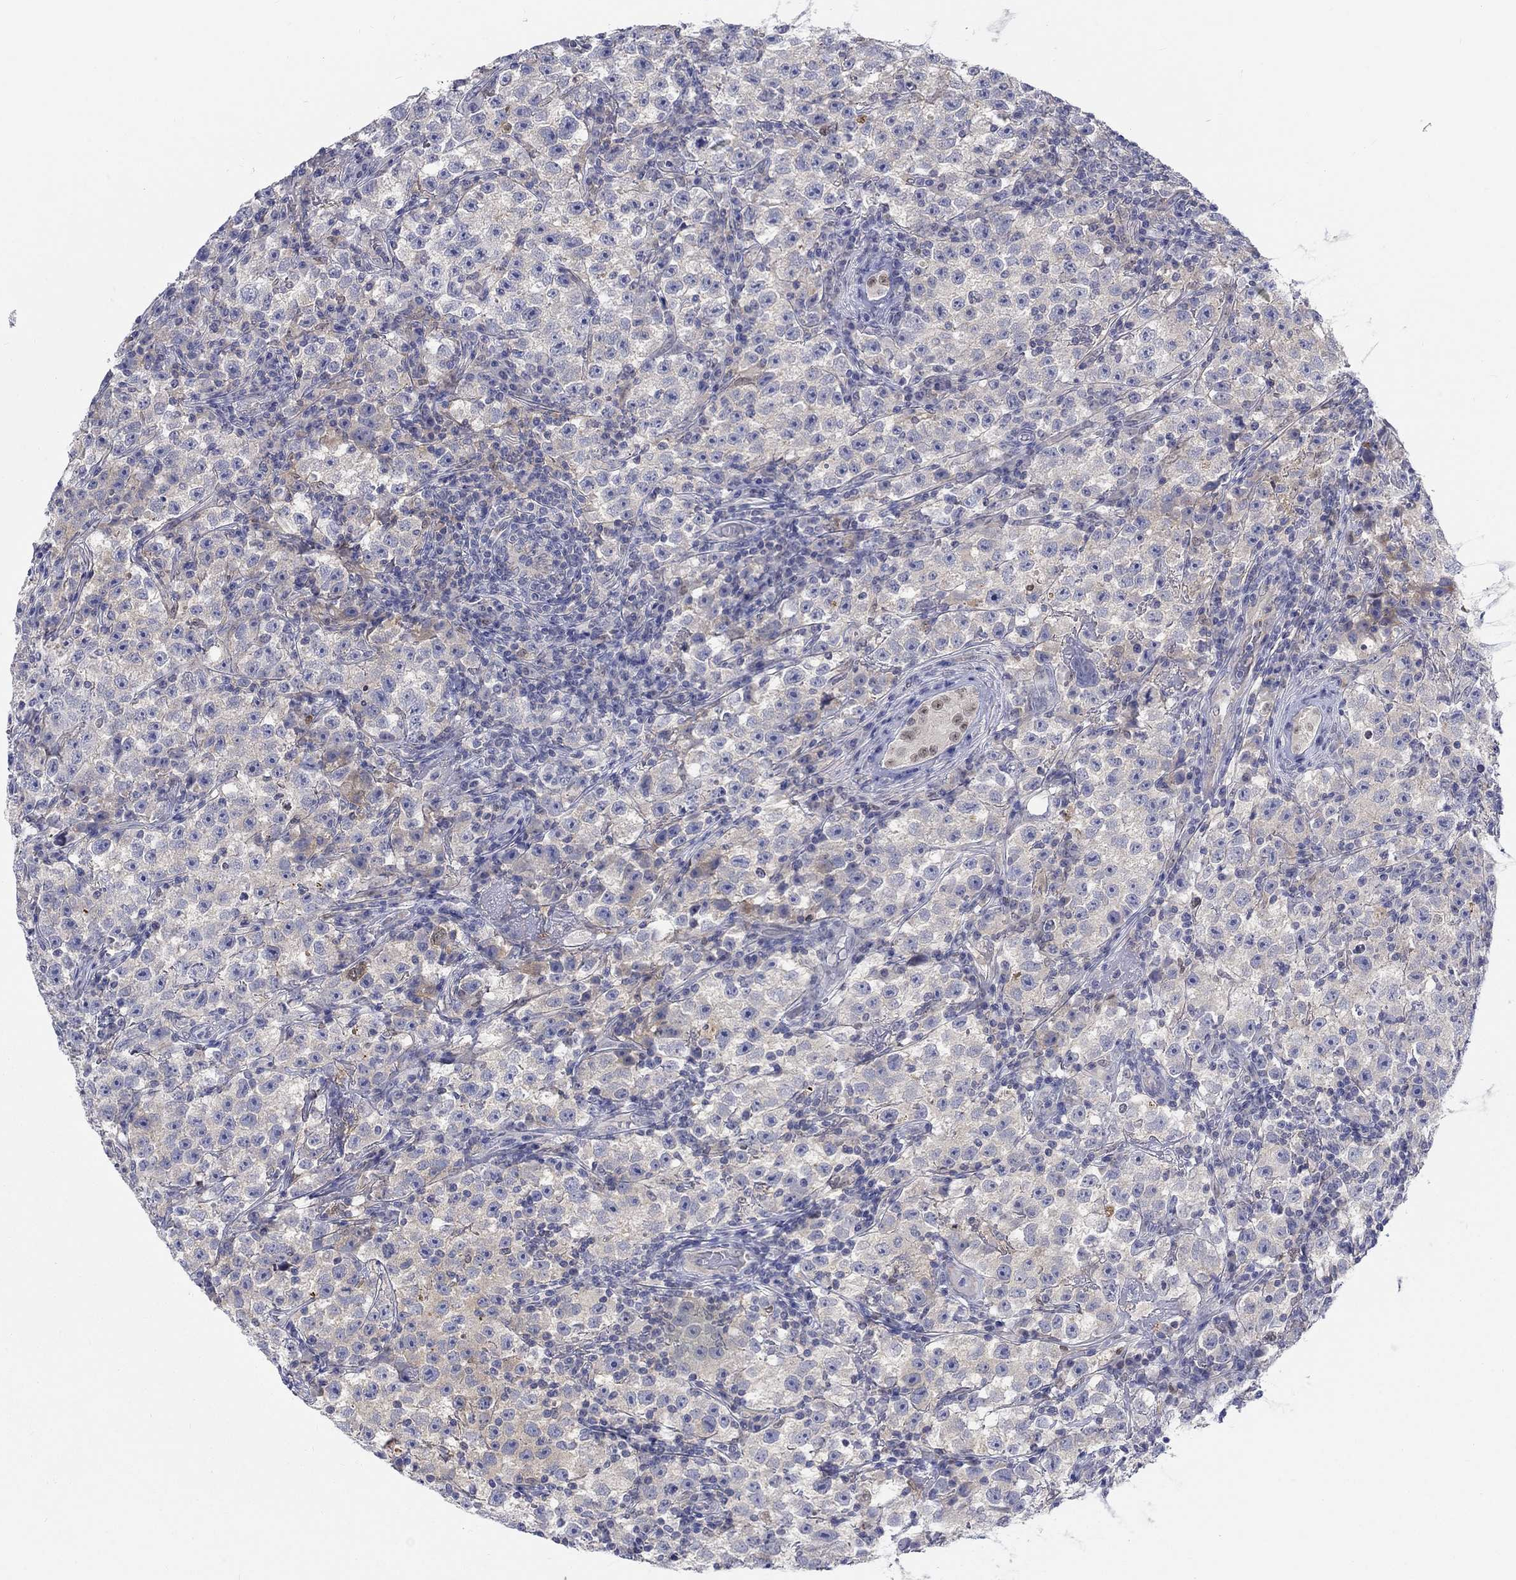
{"staining": {"intensity": "weak", "quantity": "<25%", "location": "cytoplasmic/membranous"}, "tissue": "testis cancer", "cell_type": "Tumor cells", "image_type": "cancer", "snomed": [{"axis": "morphology", "description": "Seminoma, NOS"}, {"axis": "topography", "description": "Testis"}], "caption": "IHC of testis cancer exhibits no staining in tumor cells.", "gene": "EGFLAM", "patient": {"sex": "male", "age": 22}}